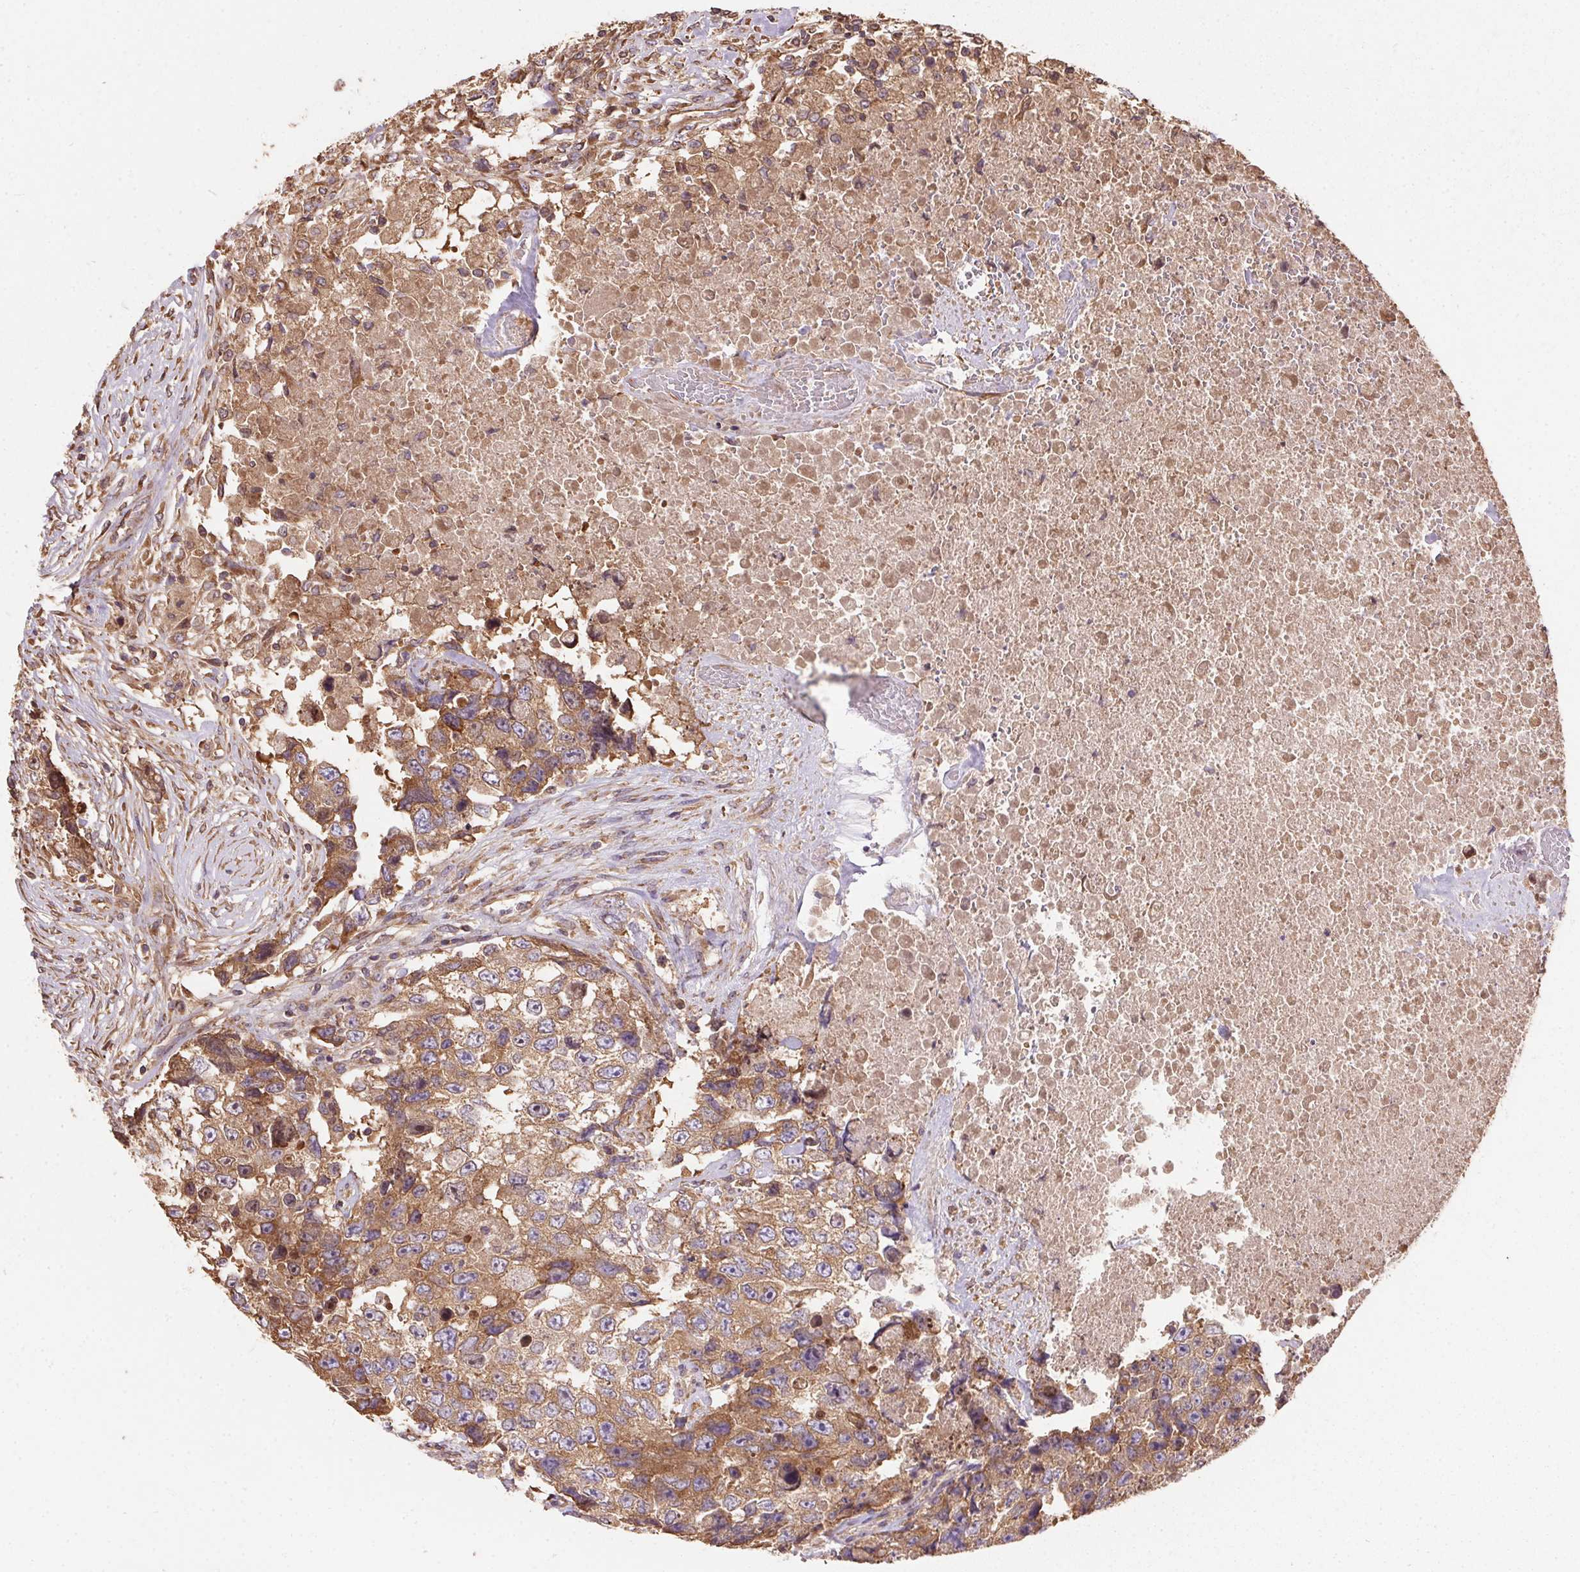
{"staining": {"intensity": "moderate", "quantity": ">75%", "location": "cytoplasmic/membranous"}, "tissue": "testis cancer", "cell_type": "Tumor cells", "image_type": "cancer", "snomed": [{"axis": "morphology", "description": "Carcinoma, Embryonal, NOS"}, {"axis": "topography", "description": "Testis"}], "caption": "Protein staining of embryonal carcinoma (testis) tissue exhibits moderate cytoplasmic/membranous staining in about >75% of tumor cells.", "gene": "EIF2S1", "patient": {"sex": "male", "age": 24}}